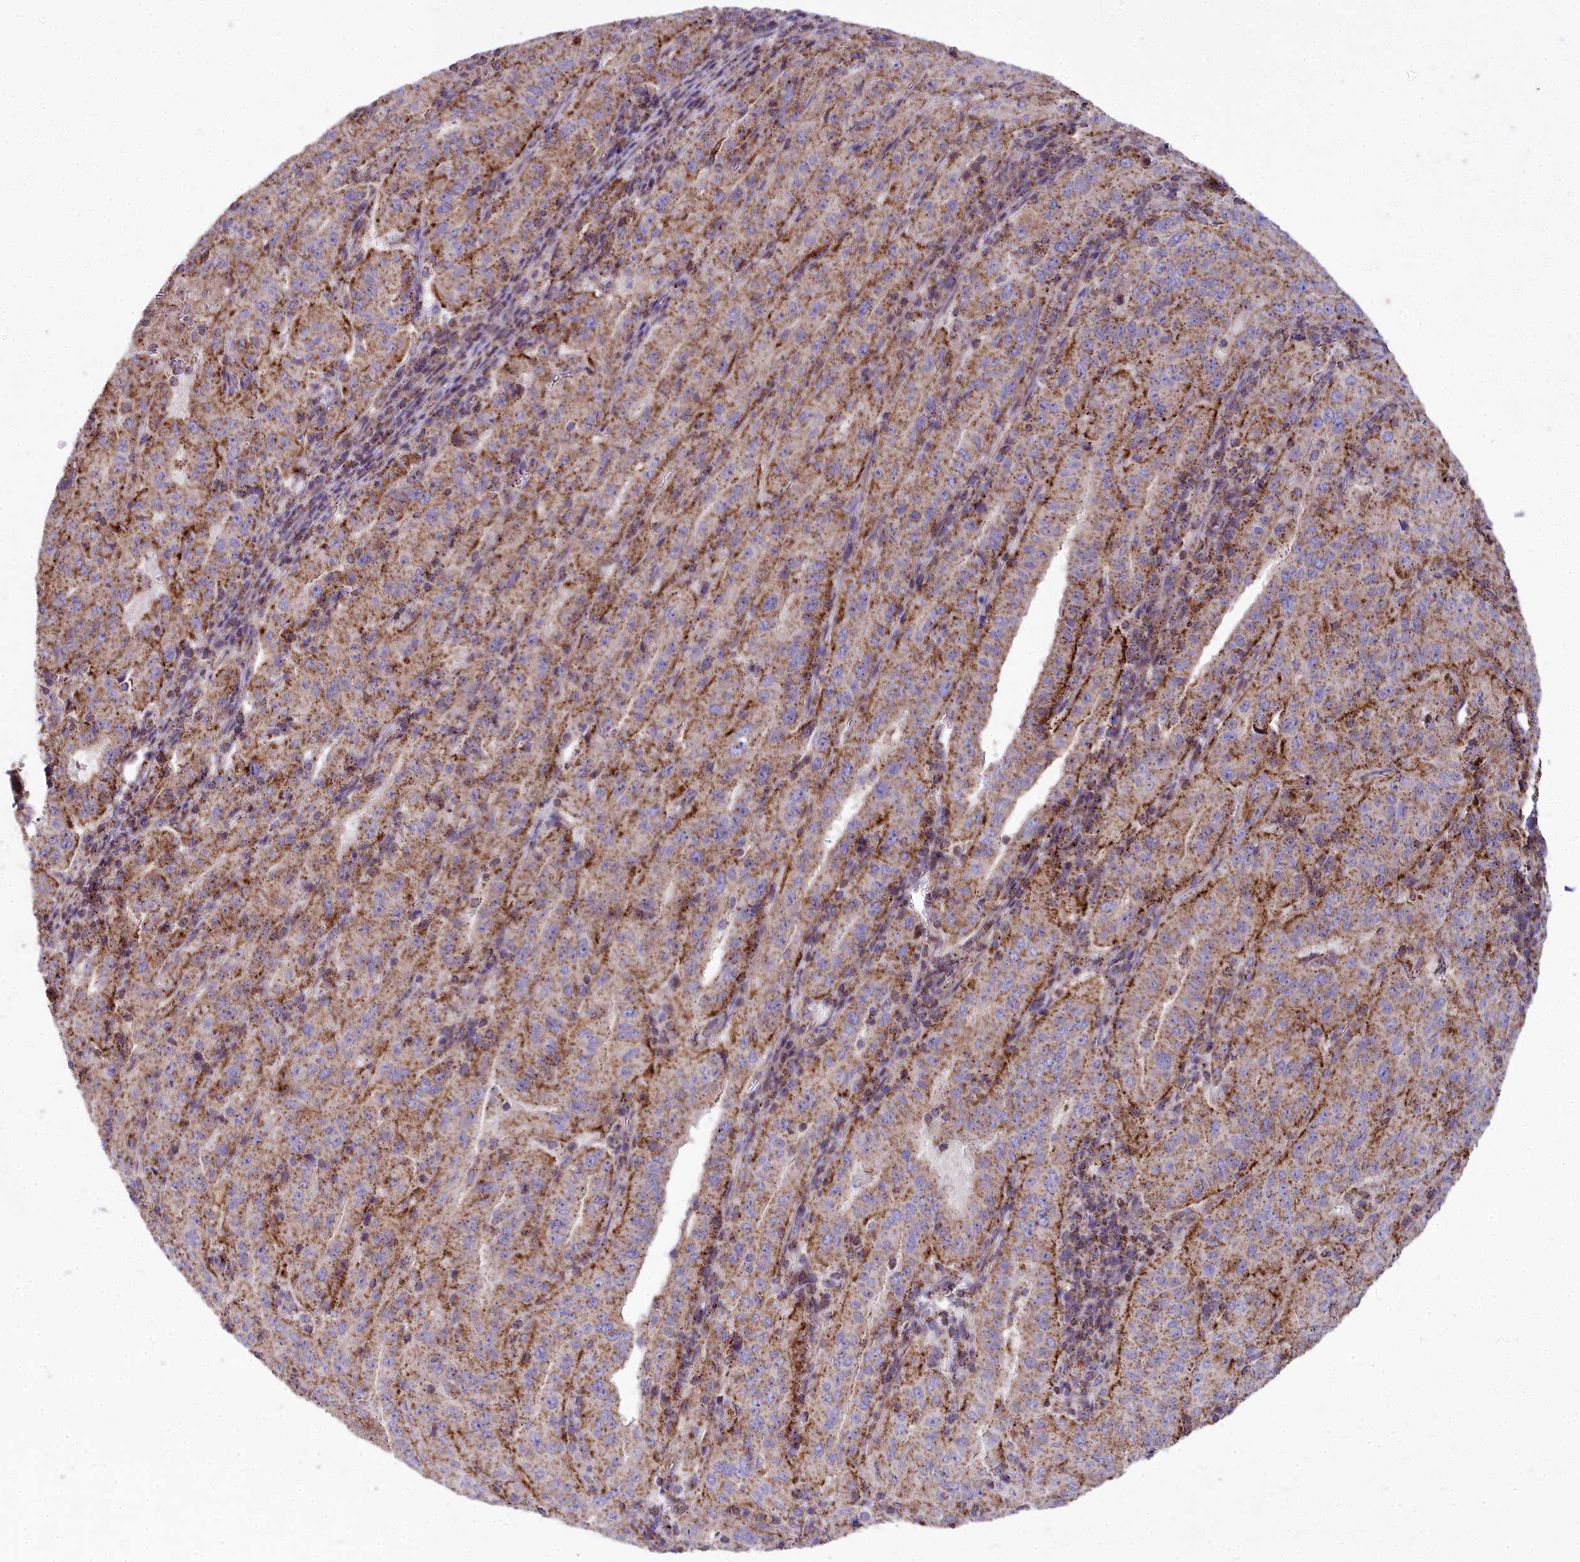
{"staining": {"intensity": "moderate", "quantity": ">75%", "location": "cytoplasmic/membranous"}, "tissue": "pancreatic cancer", "cell_type": "Tumor cells", "image_type": "cancer", "snomed": [{"axis": "morphology", "description": "Adenocarcinoma, NOS"}, {"axis": "topography", "description": "Pancreas"}], "caption": "IHC (DAB) staining of adenocarcinoma (pancreatic) shows moderate cytoplasmic/membranous protein staining in about >75% of tumor cells.", "gene": "FRMPD1", "patient": {"sex": "male", "age": 63}}